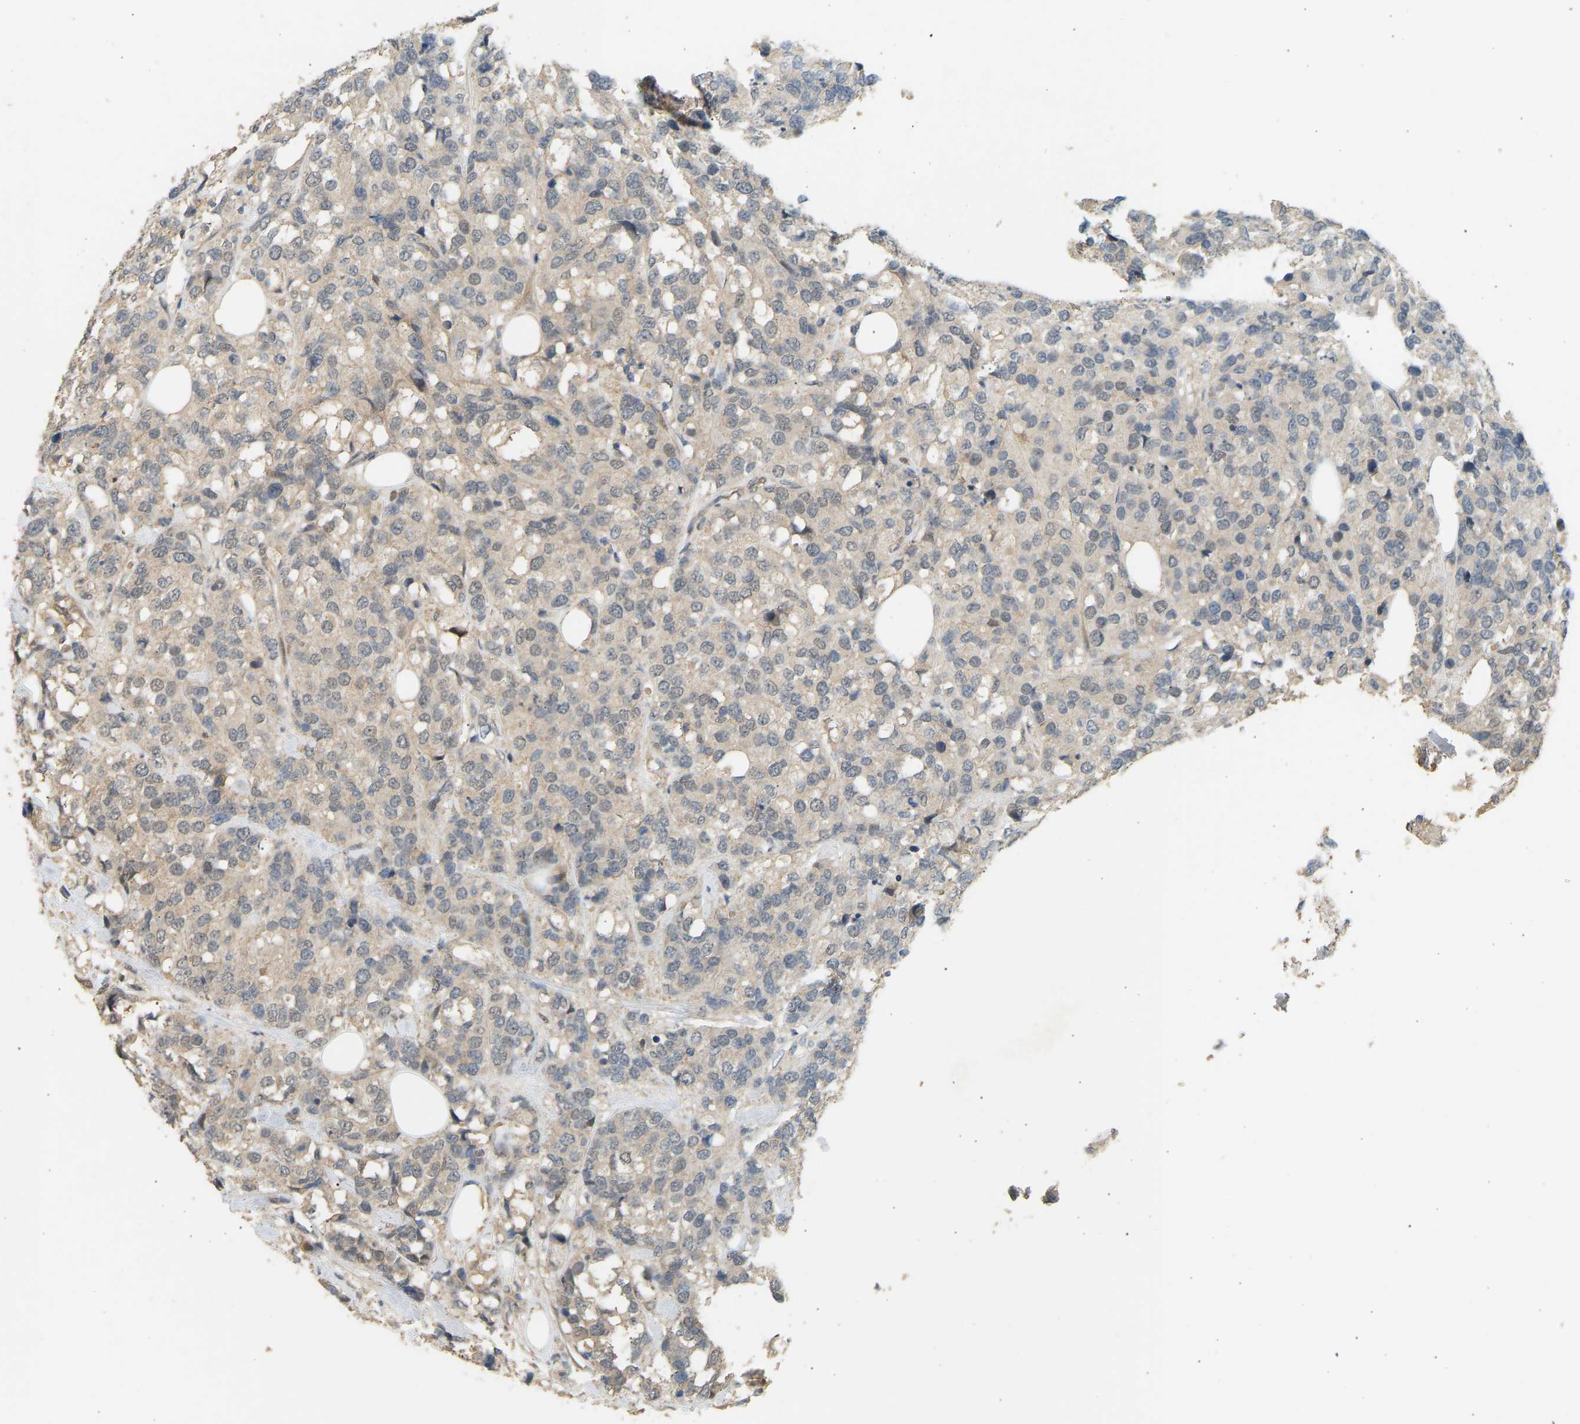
{"staining": {"intensity": "negative", "quantity": "none", "location": "none"}, "tissue": "breast cancer", "cell_type": "Tumor cells", "image_type": "cancer", "snomed": [{"axis": "morphology", "description": "Lobular carcinoma"}, {"axis": "topography", "description": "Breast"}], "caption": "Immunohistochemistry (IHC) of human breast lobular carcinoma reveals no staining in tumor cells.", "gene": "RGL1", "patient": {"sex": "female", "age": 59}}